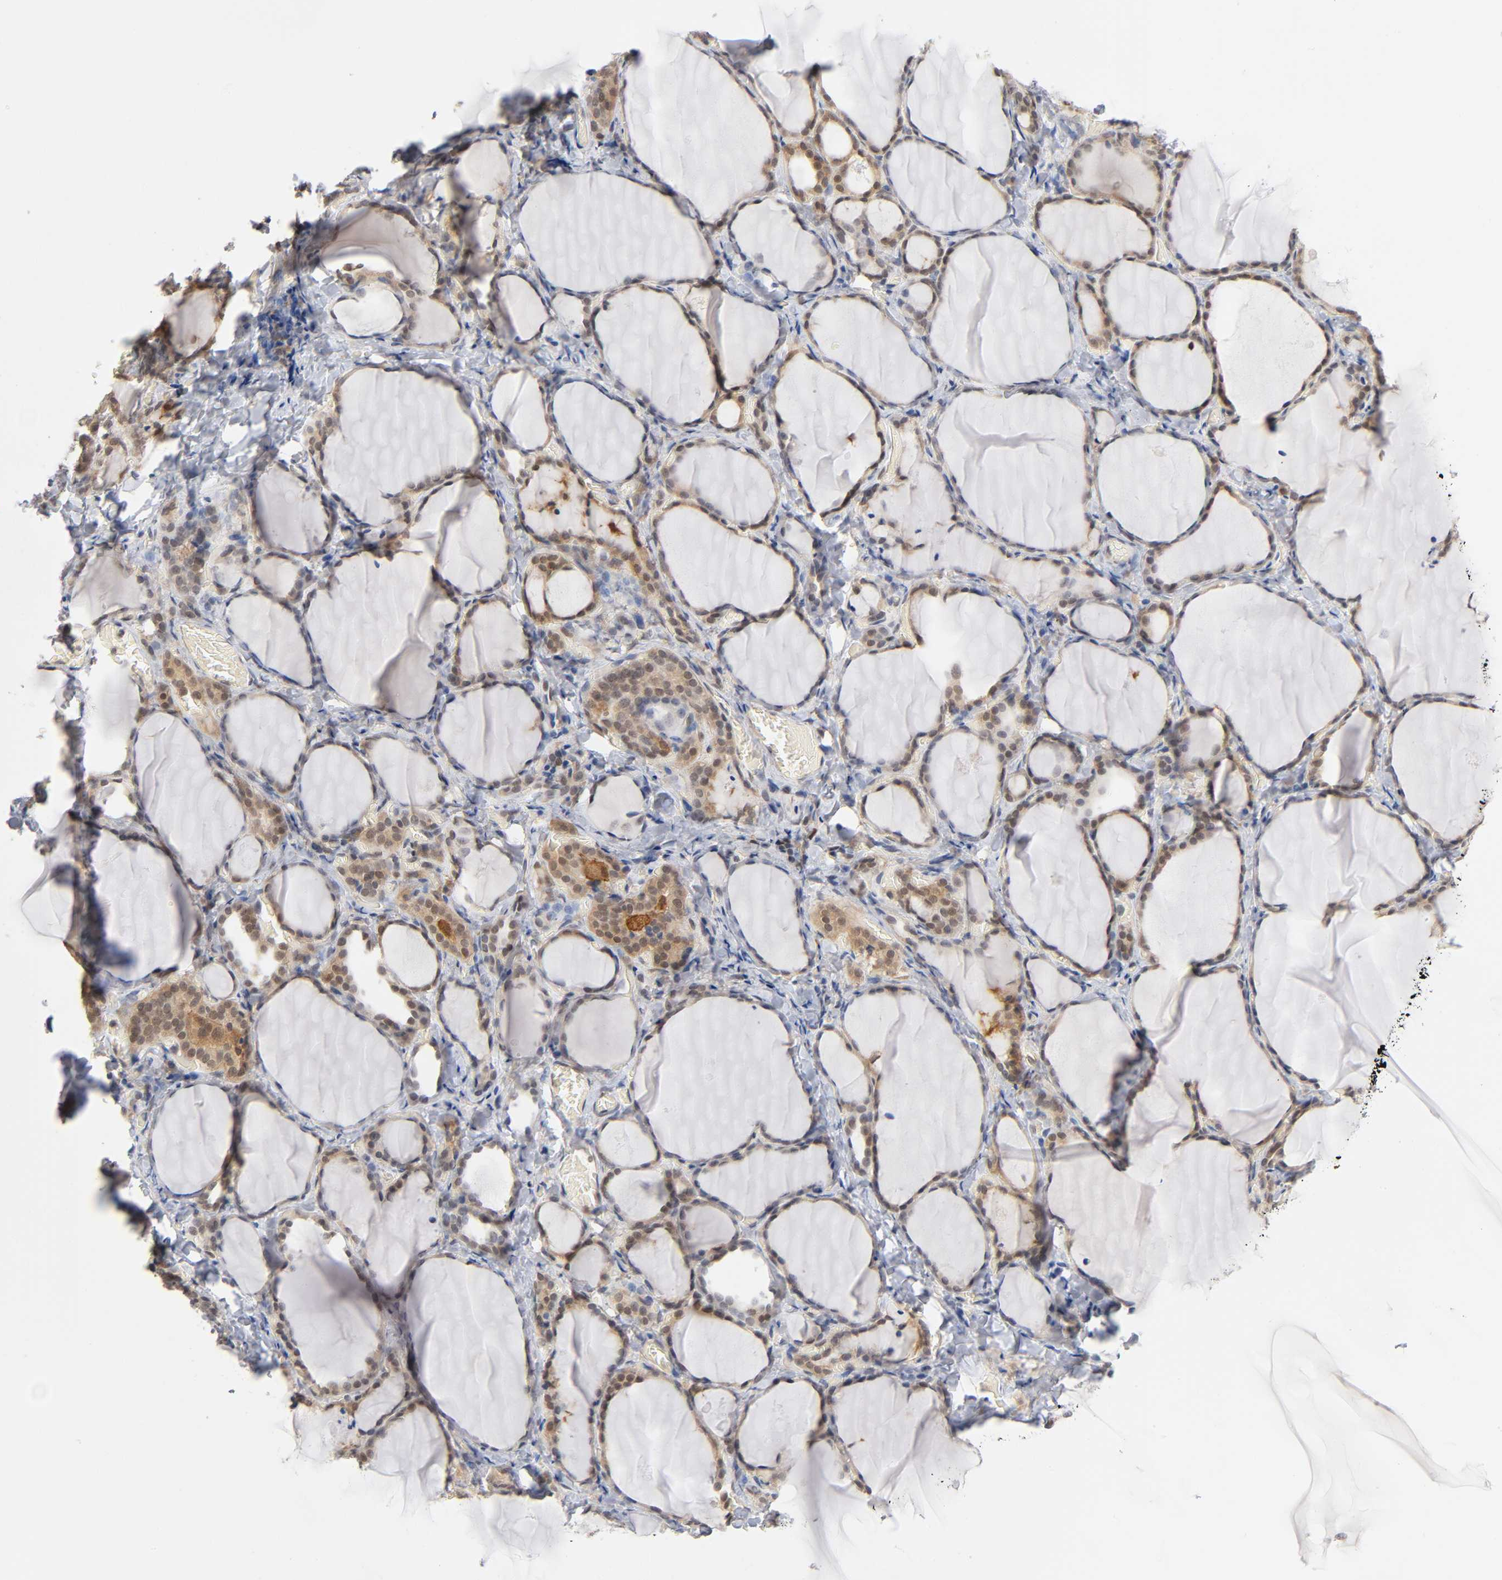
{"staining": {"intensity": "moderate", "quantity": ">75%", "location": "cytoplasmic/membranous"}, "tissue": "thyroid gland", "cell_type": "Glandular cells", "image_type": "normal", "snomed": [{"axis": "morphology", "description": "Normal tissue, NOS"}, {"axis": "morphology", "description": "Papillary adenocarcinoma, NOS"}, {"axis": "topography", "description": "Thyroid gland"}], "caption": "IHC image of unremarkable human thyroid gland stained for a protein (brown), which exhibits medium levels of moderate cytoplasmic/membranous positivity in approximately >75% of glandular cells.", "gene": "DFFB", "patient": {"sex": "female", "age": 30}}